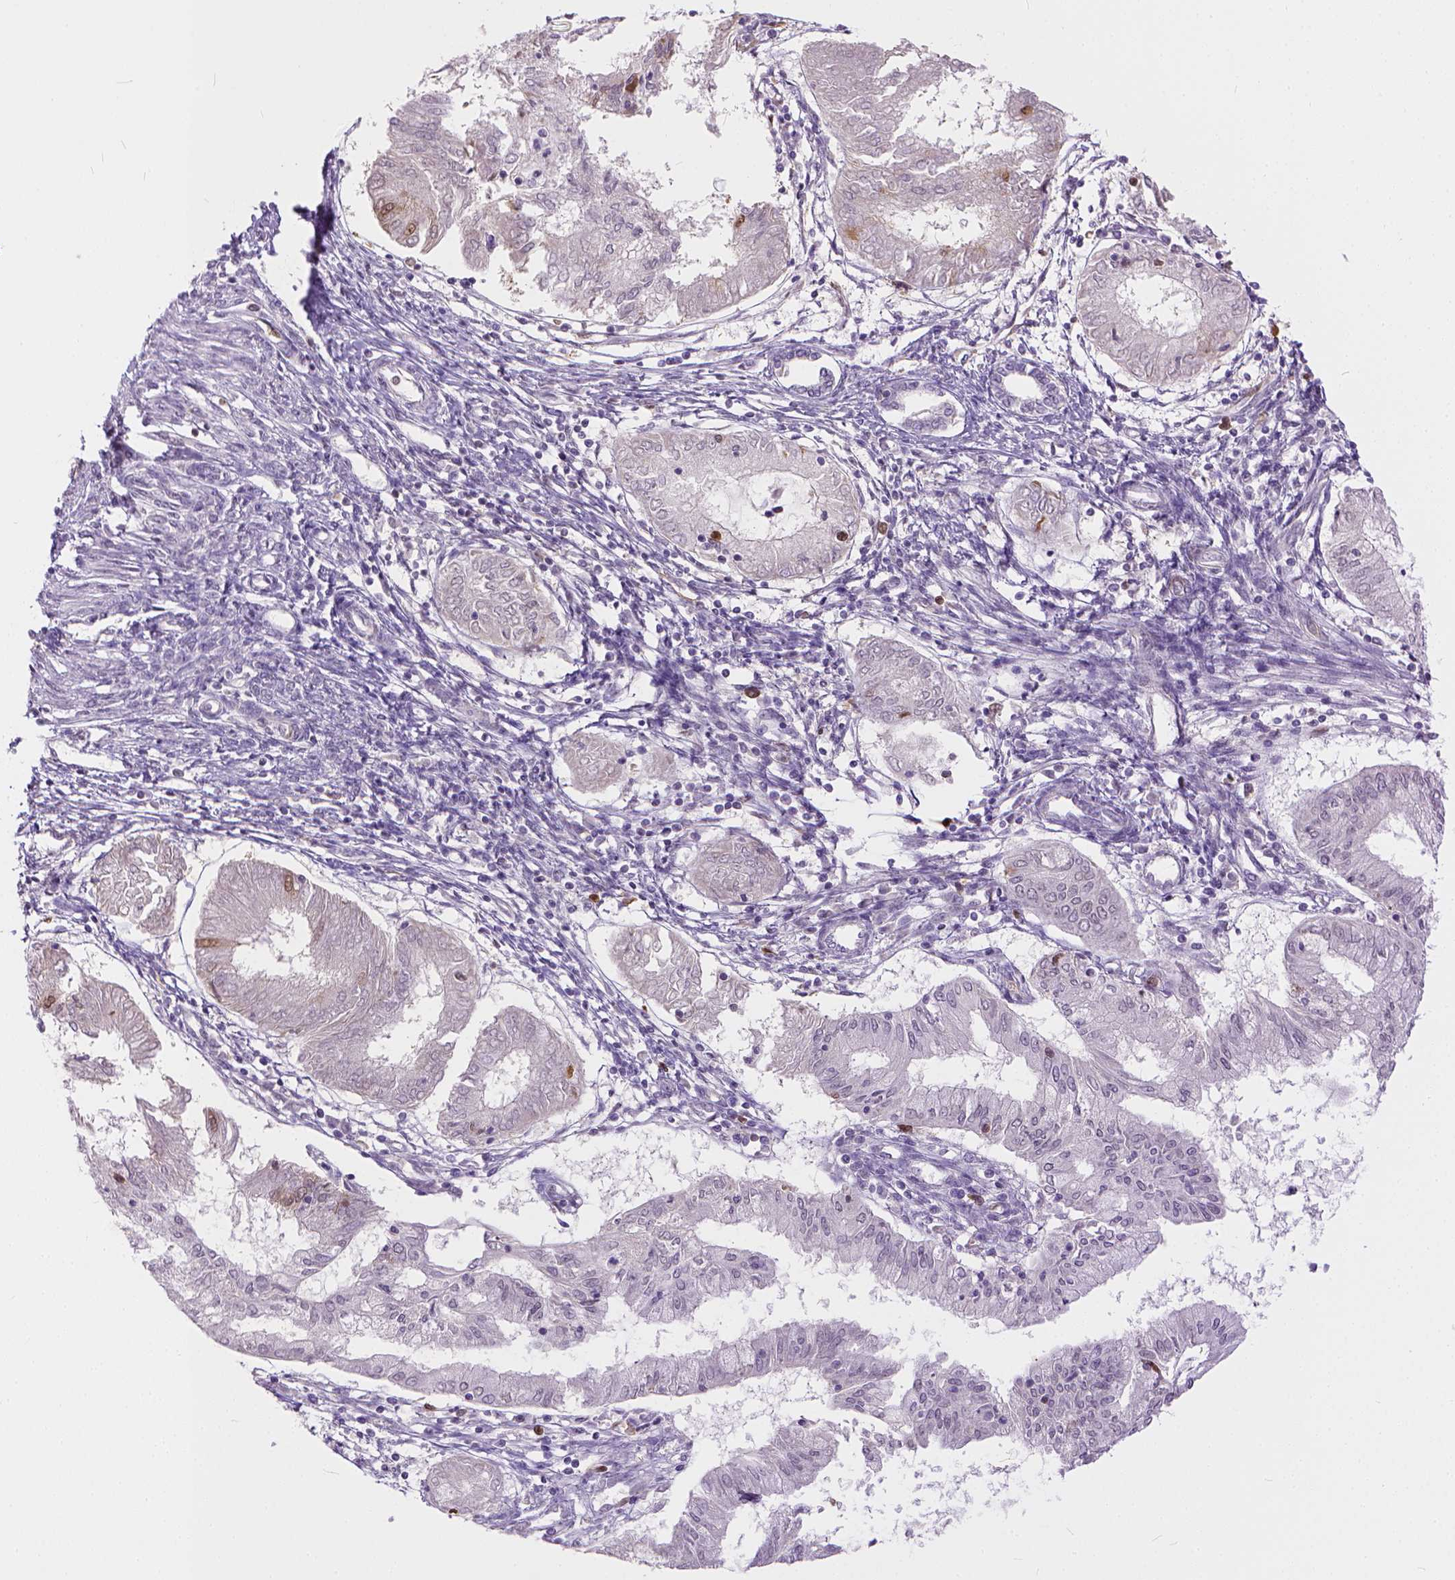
{"staining": {"intensity": "moderate", "quantity": "<25%", "location": "nuclear"}, "tissue": "endometrial cancer", "cell_type": "Tumor cells", "image_type": "cancer", "snomed": [{"axis": "morphology", "description": "Adenocarcinoma, NOS"}, {"axis": "topography", "description": "Endometrium"}], "caption": "Endometrial cancer (adenocarcinoma) tissue displays moderate nuclear expression in about <25% of tumor cells, visualized by immunohistochemistry. The protein of interest is stained brown, and the nuclei are stained in blue (DAB IHC with brightfield microscopy, high magnification).", "gene": "ERCC1", "patient": {"sex": "female", "age": 68}}